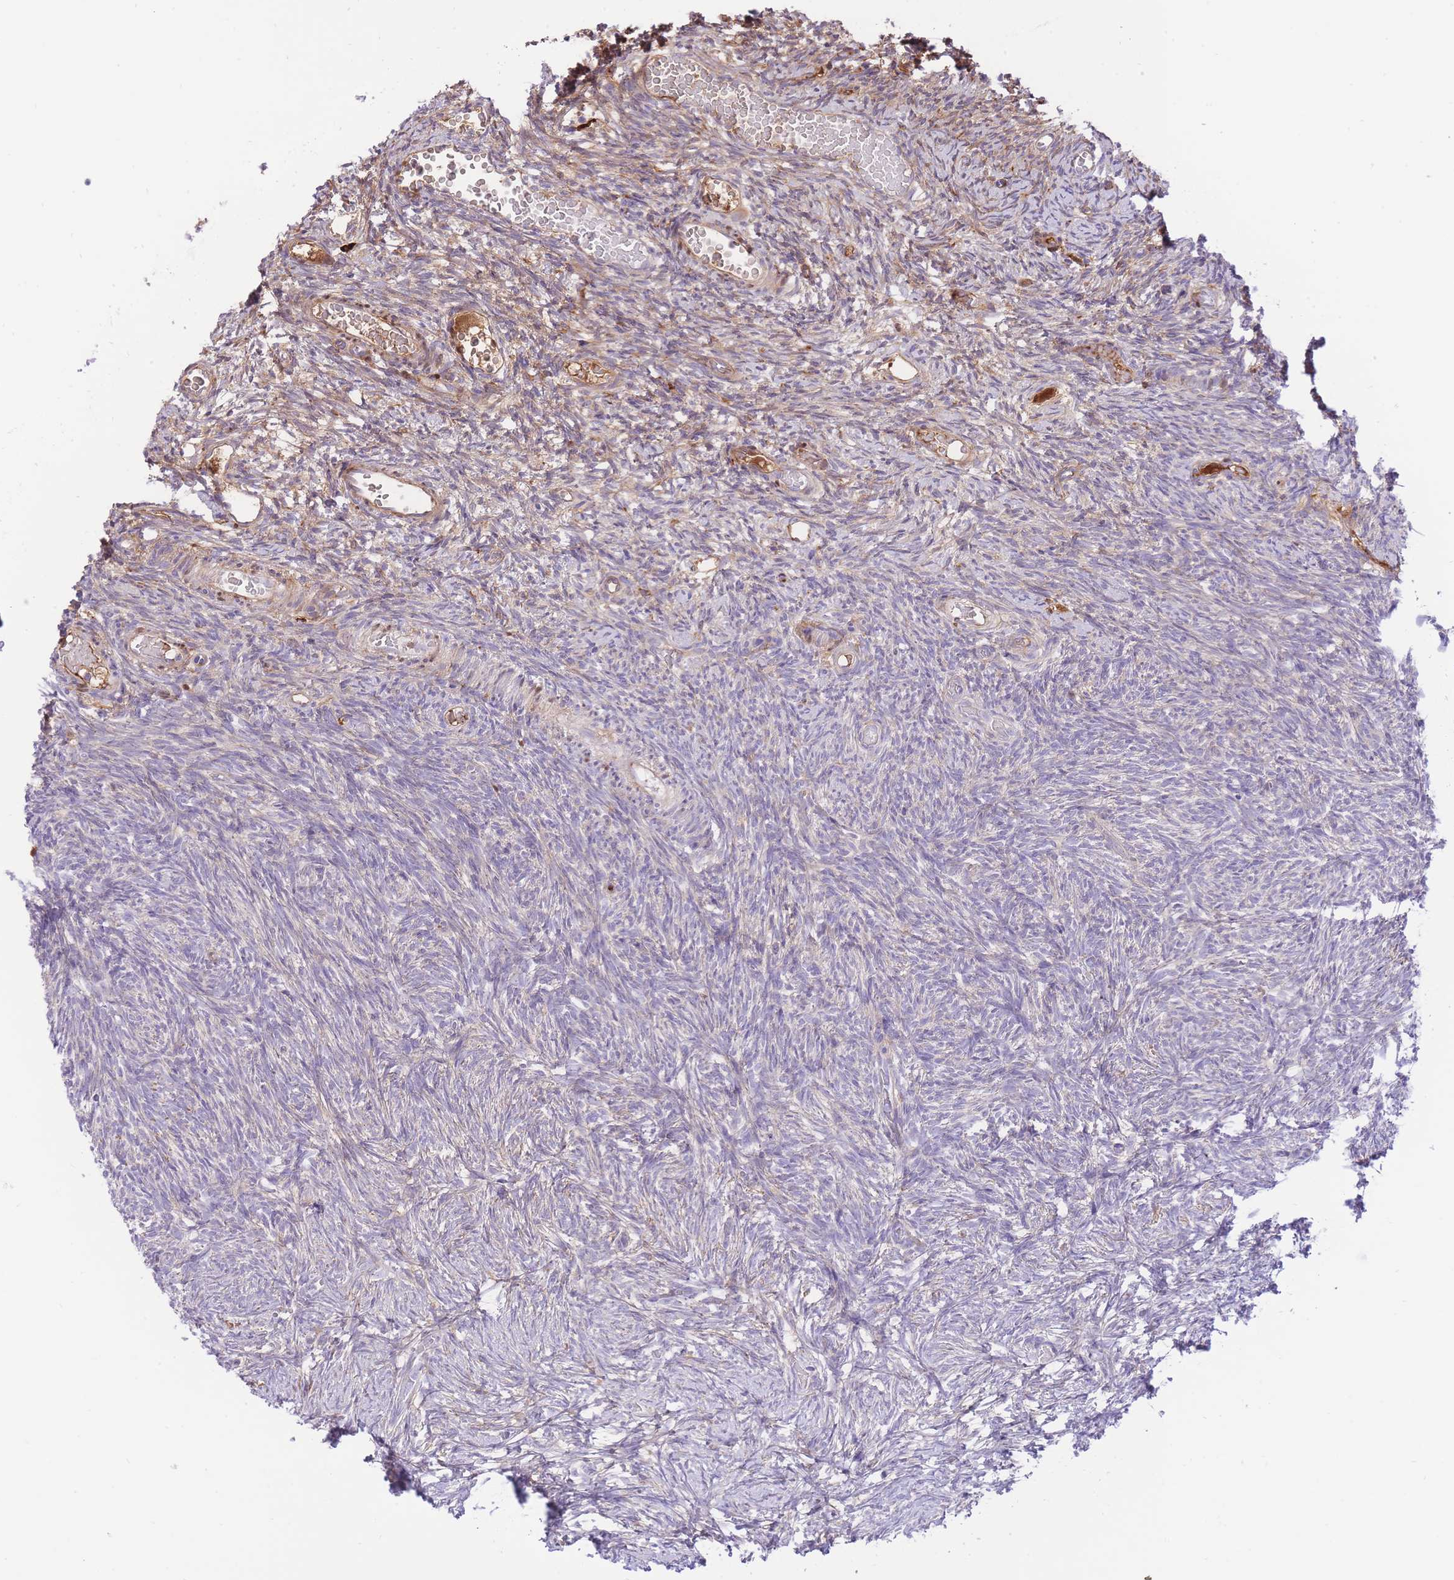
{"staining": {"intensity": "weak", "quantity": "<25%", "location": "cytoplasmic/membranous"}, "tissue": "ovary", "cell_type": "Ovarian stroma cells", "image_type": "normal", "snomed": [{"axis": "morphology", "description": "Normal tissue, NOS"}, {"axis": "topography", "description": "Ovary"}], "caption": "Photomicrograph shows no protein expression in ovarian stroma cells of unremarkable ovary.", "gene": "HRG", "patient": {"sex": "female", "age": 39}}